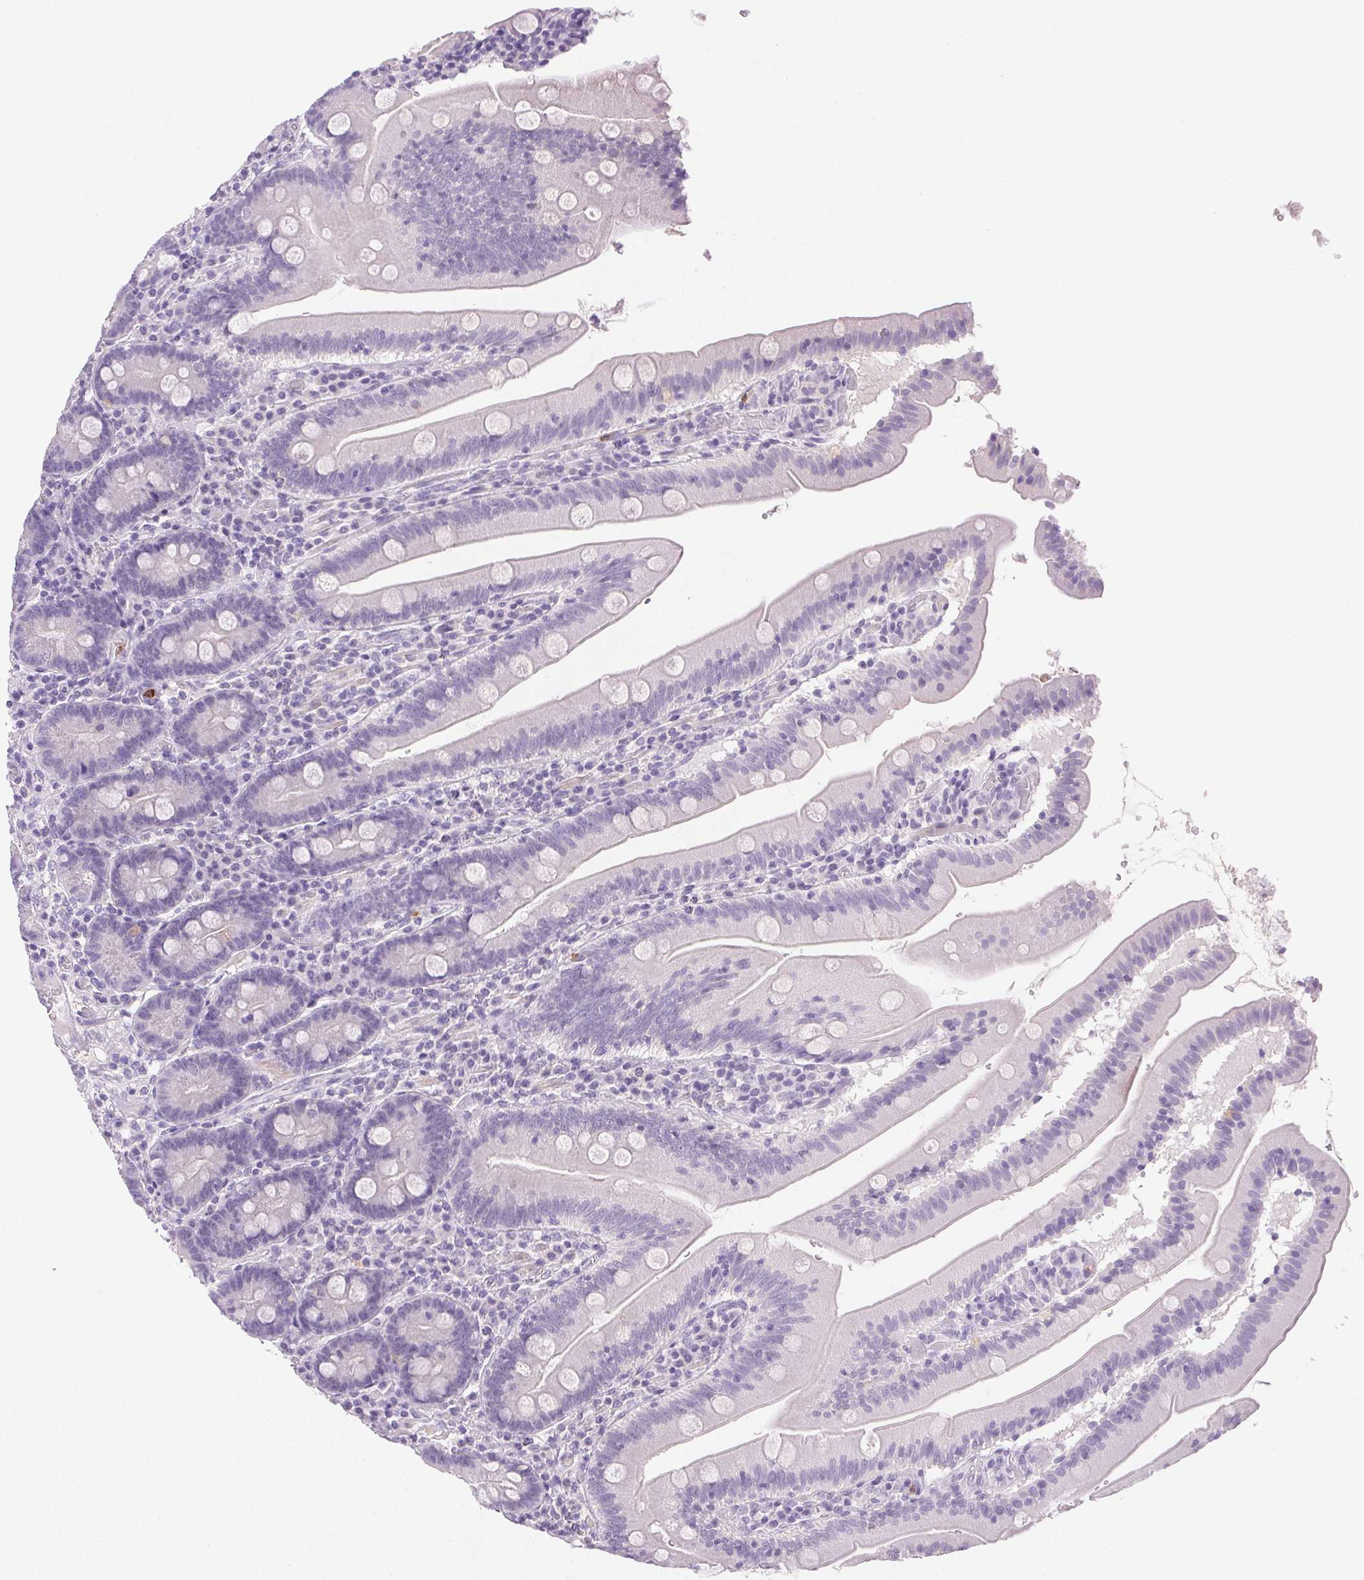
{"staining": {"intensity": "negative", "quantity": "none", "location": "none"}, "tissue": "small intestine", "cell_type": "Glandular cells", "image_type": "normal", "snomed": [{"axis": "morphology", "description": "Normal tissue, NOS"}, {"axis": "topography", "description": "Small intestine"}], "caption": "DAB immunohistochemical staining of normal small intestine reveals no significant expression in glandular cells.", "gene": "EMX2", "patient": {"sex": "male", "age": 37}}